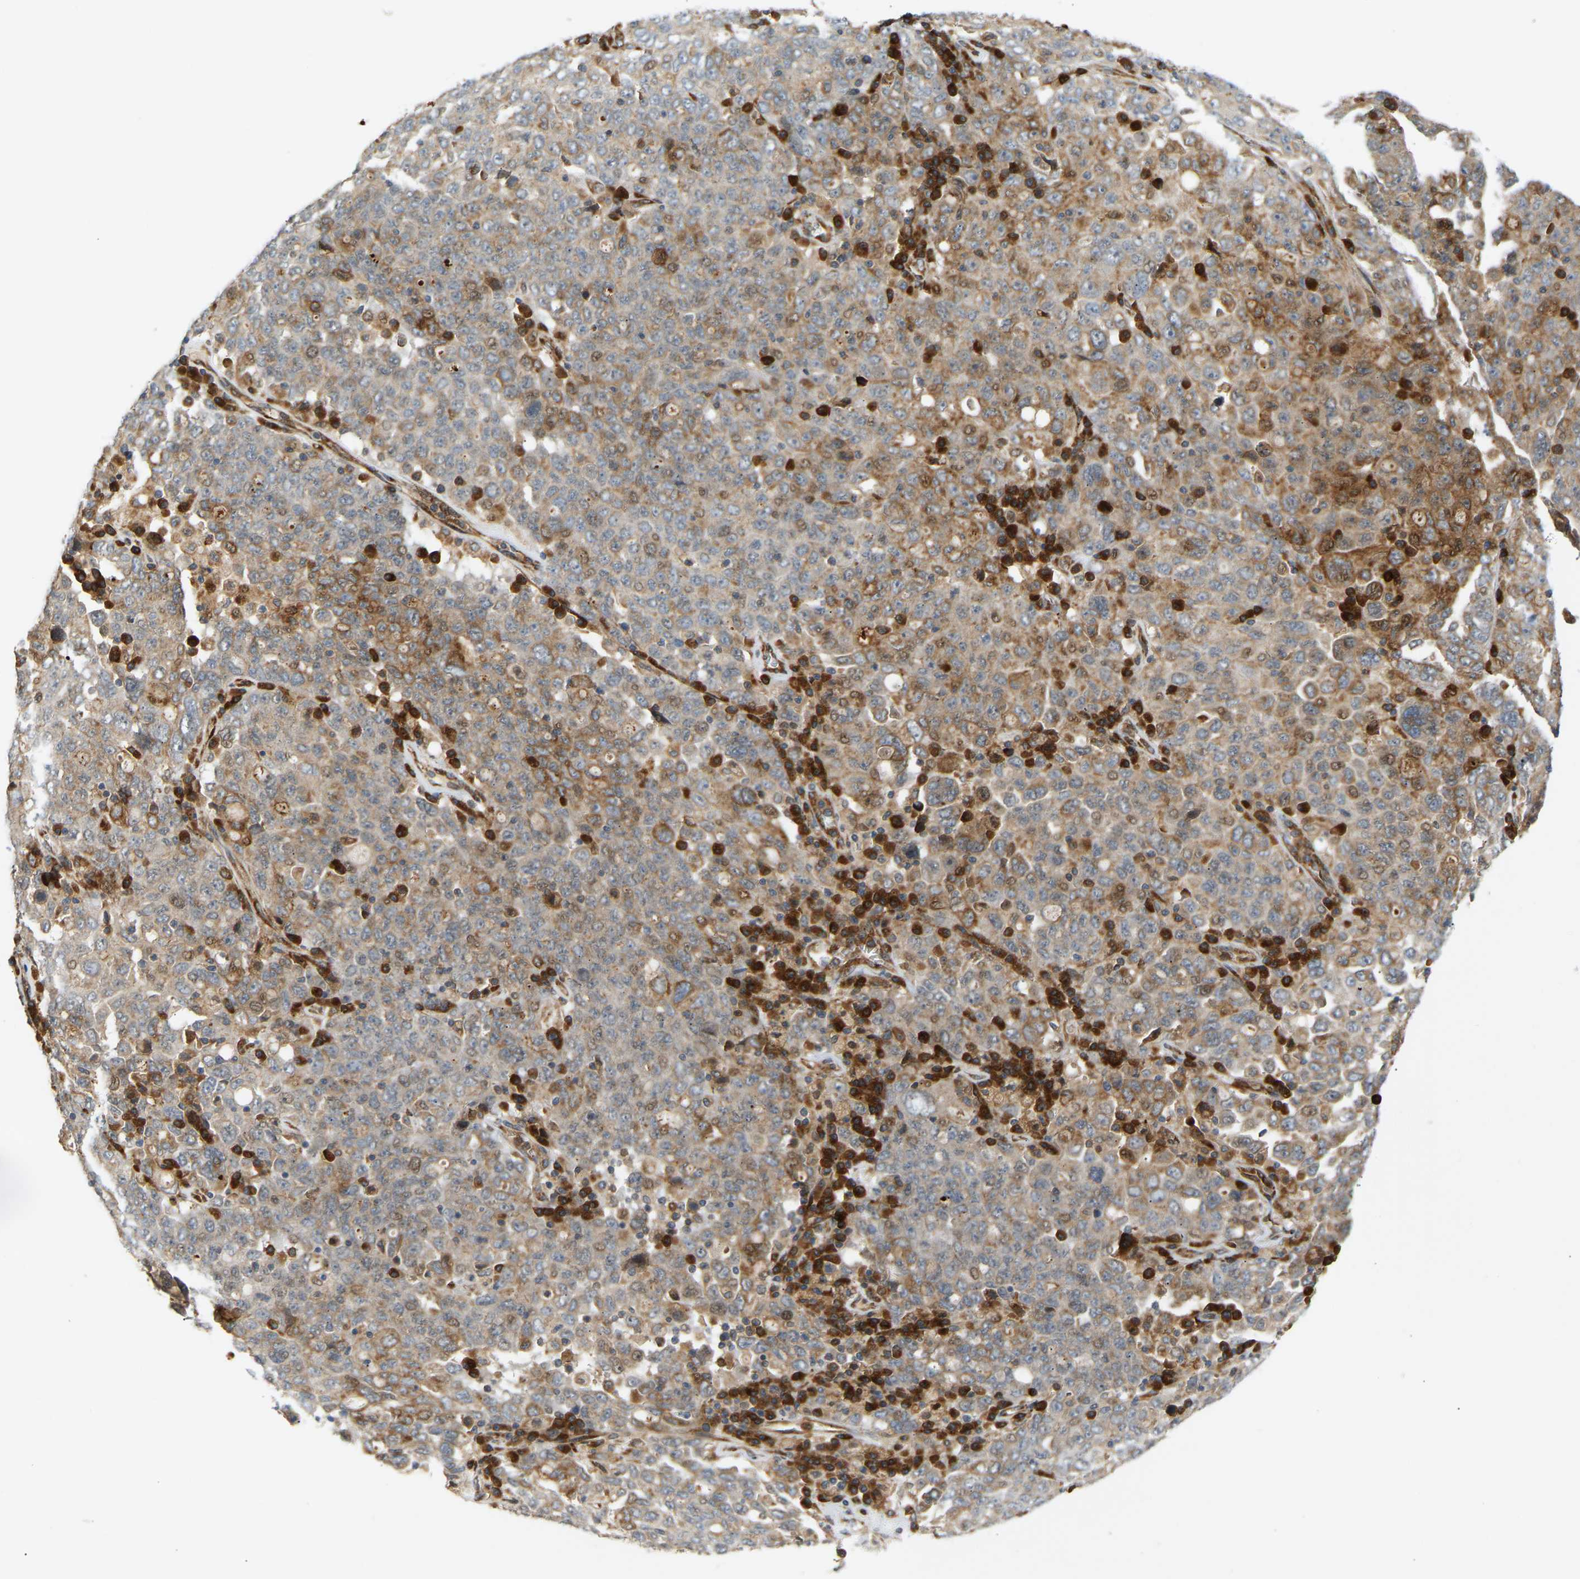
{"staining": {"intensity": "moderate", "quantity": ">75%", "location": "cytoplasmic/membranous"}, "tissue": "ovarian cancer", "cell_type": "Tumor cells", "image_type": "cancer", "snomed": [{"axis": "morphology", "description": "Carcinoma, endometroid"}, {"axis": "topography", "description": "Ovary"}], "caption": "Human ovarian cancer (endometroid carcinoma) stained for a protein (brown) reveals moderate cytoplasmic/membranous positive positivity in approximately >75% of tumor cells.", "gene": "PLCG2", "patient": {"sex": "female", "age": 62}}